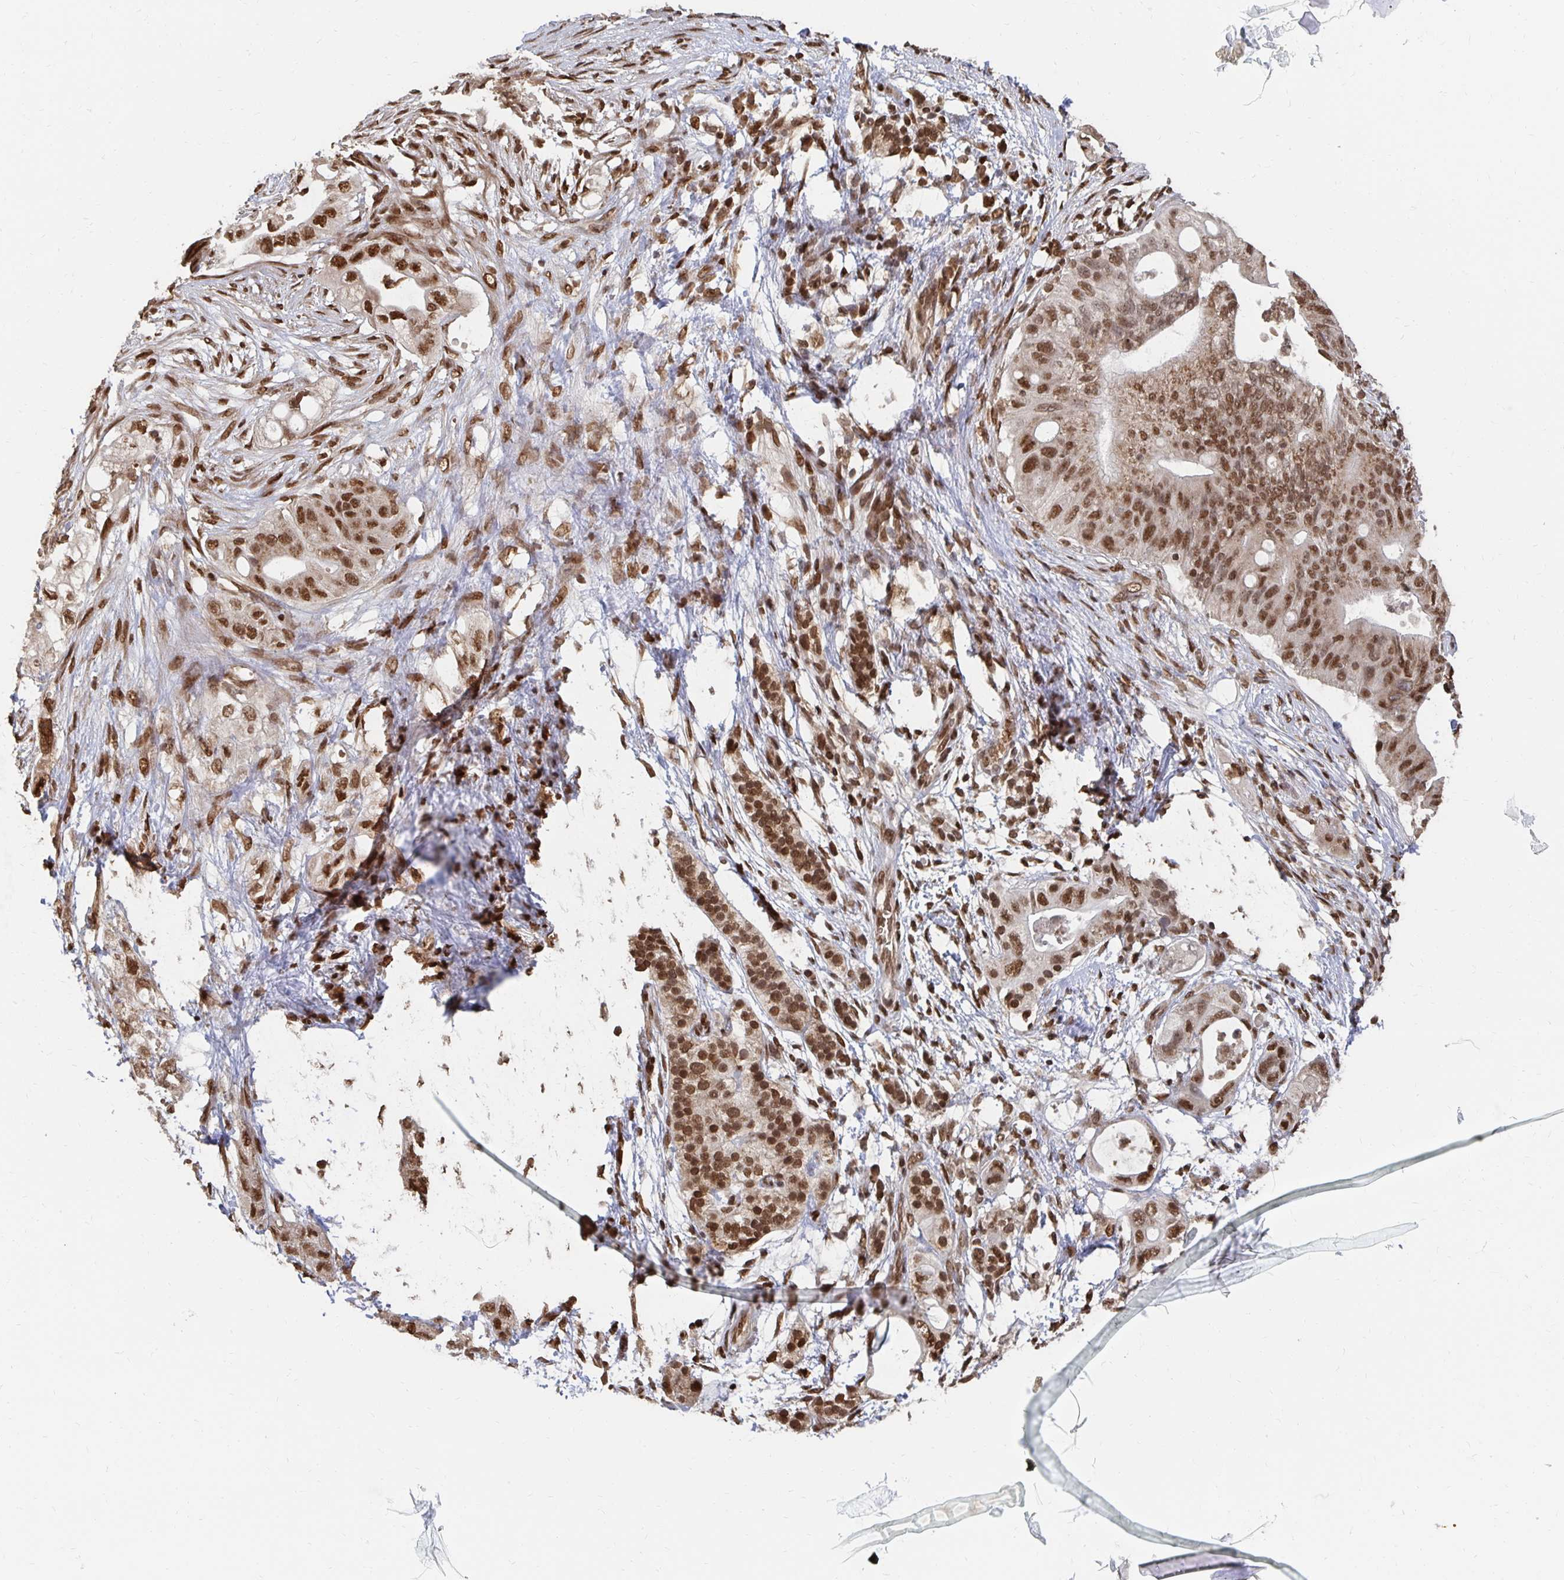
{"staining": {"intensity": "moderate", "quantity": ">75%", "location": "nuclear"}, "tissue": "pancreatic cancer", "cell_type": "Tumor cells", "image_type": "cancer", "snomed": [{"axis": "morphology", "description": "Adenocarcinoma, NOS"}, {"axis": "topography", "description": "Pancreas"}], "caption": "Pancreatic cancer tissue displays moderate nuclear staining in approximately >75% of tumor cells, visualized by immunohistochemistry.", "gene": "GTF3C6", "patient": {"sex": "female", "age": 72}}